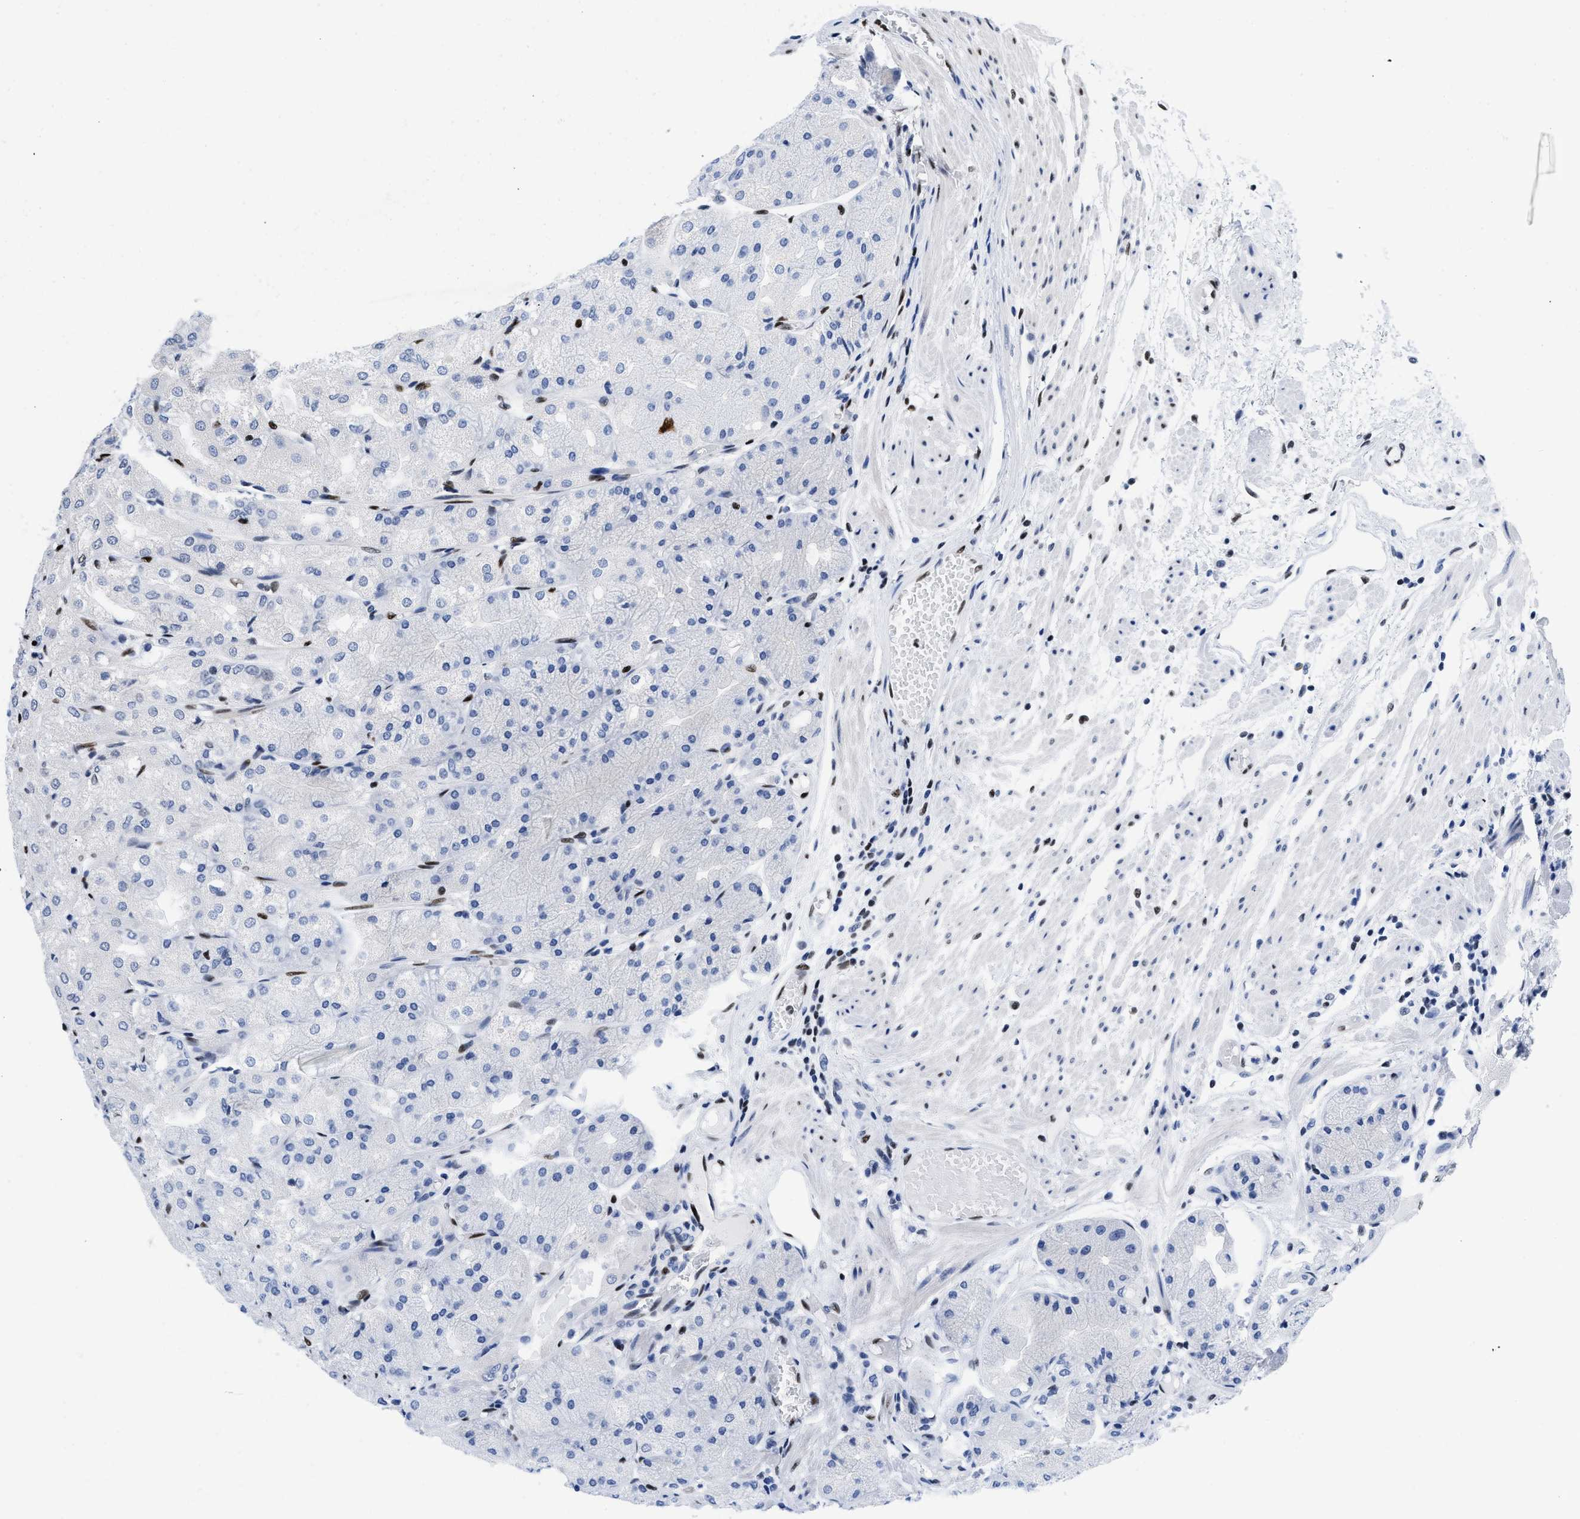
{"staining": {"intensity": "strong", "quantity": "<25%", "location": "nuclear"}, "tissue": "stomach", "cell_type": "Glandular cells", "image_type": "normal", "snomed": [{"axis": "morphology", "description": "Normal tissue, NOS"}, {"axis": "topography", "description": "Stomach, upper"}], "caption": "This micrograph shows immunohistochemistry (IHC) staining of unremarkable human stomach, with medium strong nuclear expression in approximately <25% of glandular cells.", "gene": "CREB1", "patient": {"sex": "male", "age": 72}}